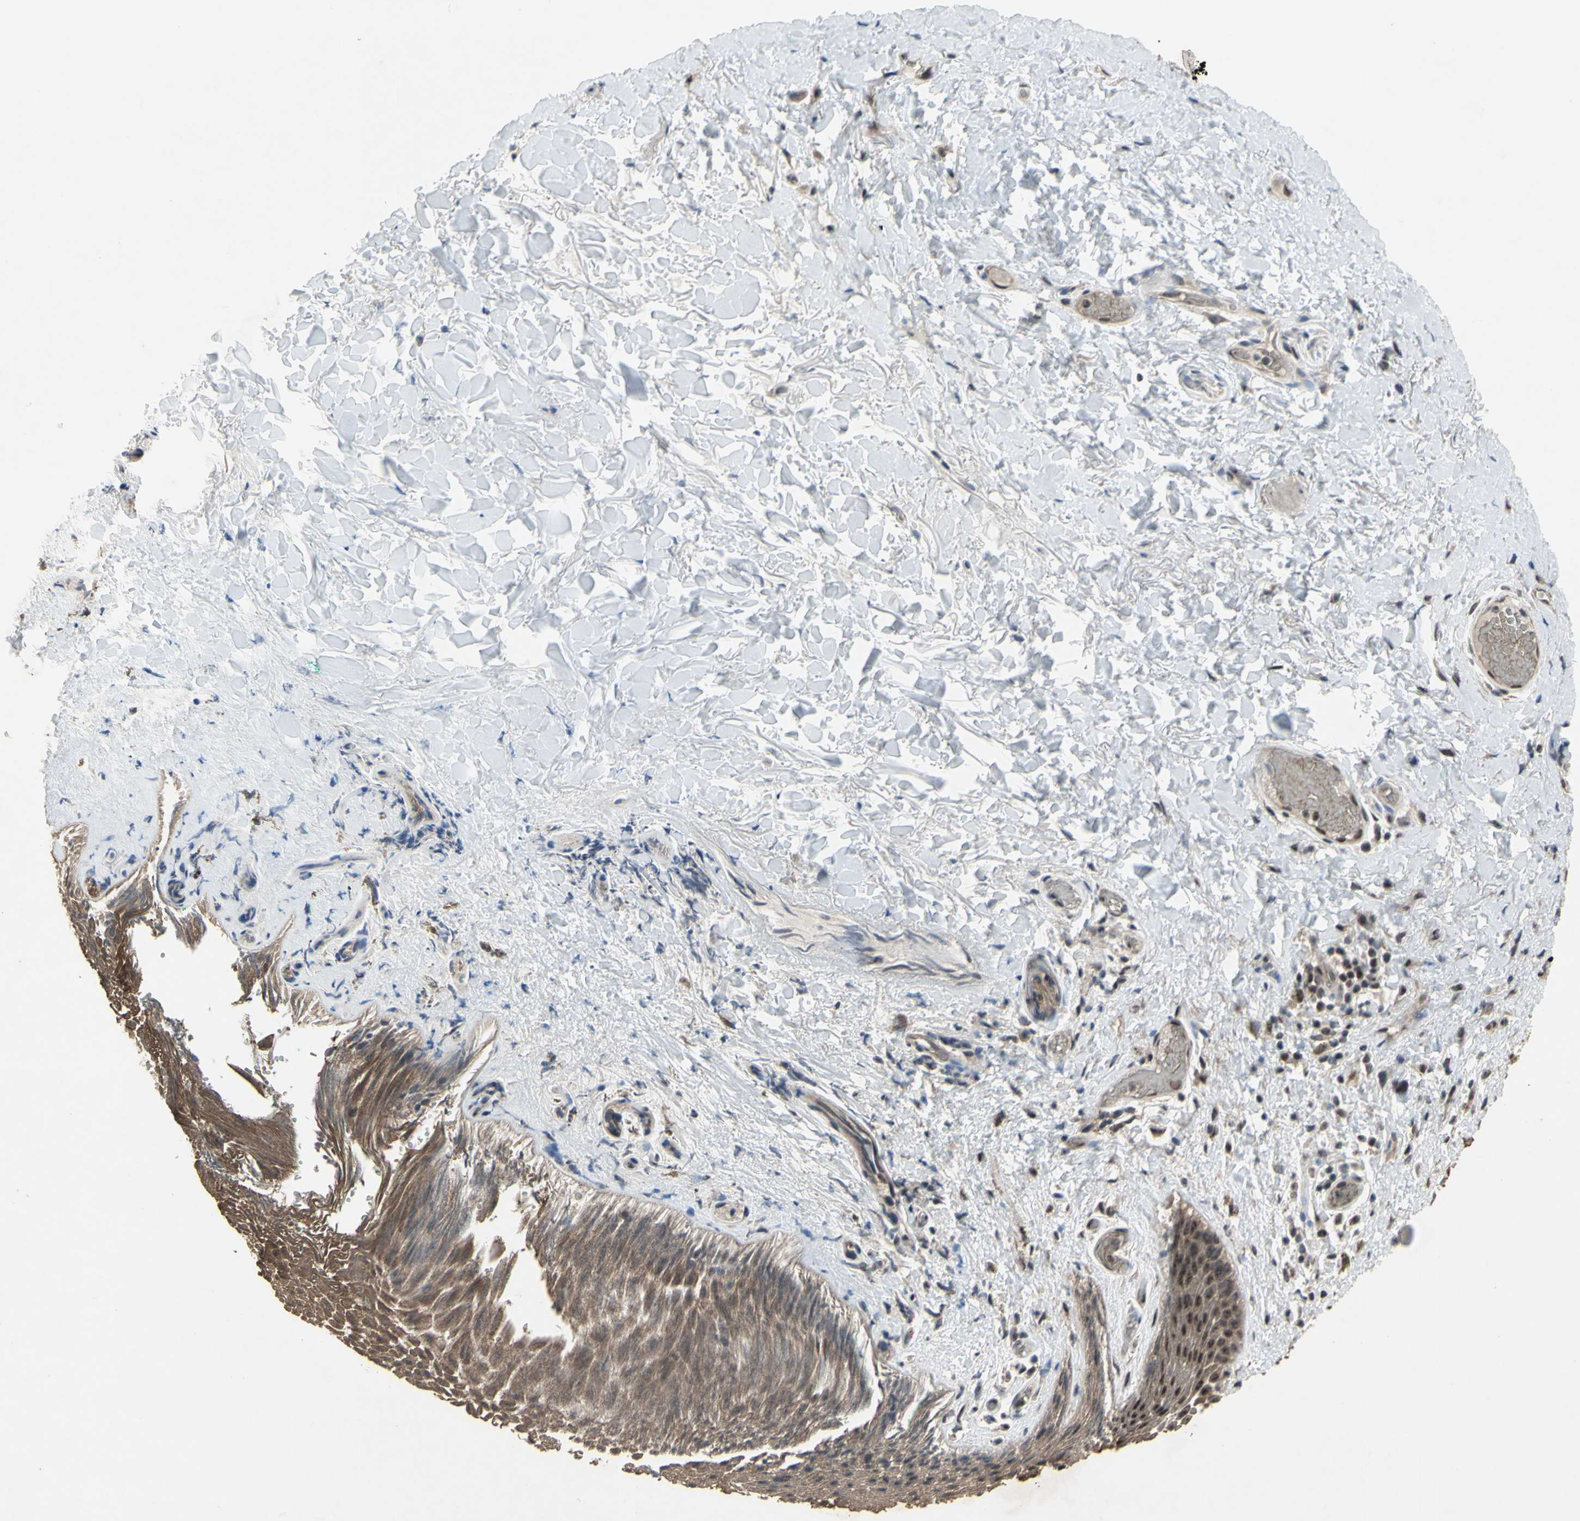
{"staining": {"intensity": "moderate", "quantity": ">75%", "location": "cytoplasmic/membranous"}, "tissue": "skin", "cell_type": "Epidermal cells", "image_type": "normal", "snomed": [{"axis": "morphology", "description": "Normal tissue, NOS"}, {"axis": "topography", "description": "Anal"}], "caption": "A histopathology image of skin stained for a protein reveals moderate cytoplasmic/membranous brown staining in epidermal cells. (DAB IHC, brown staining for protein, blue staining for nuclei).", "gene": "TRDMT1", "patient": {"sex": "male", "age": 74}}